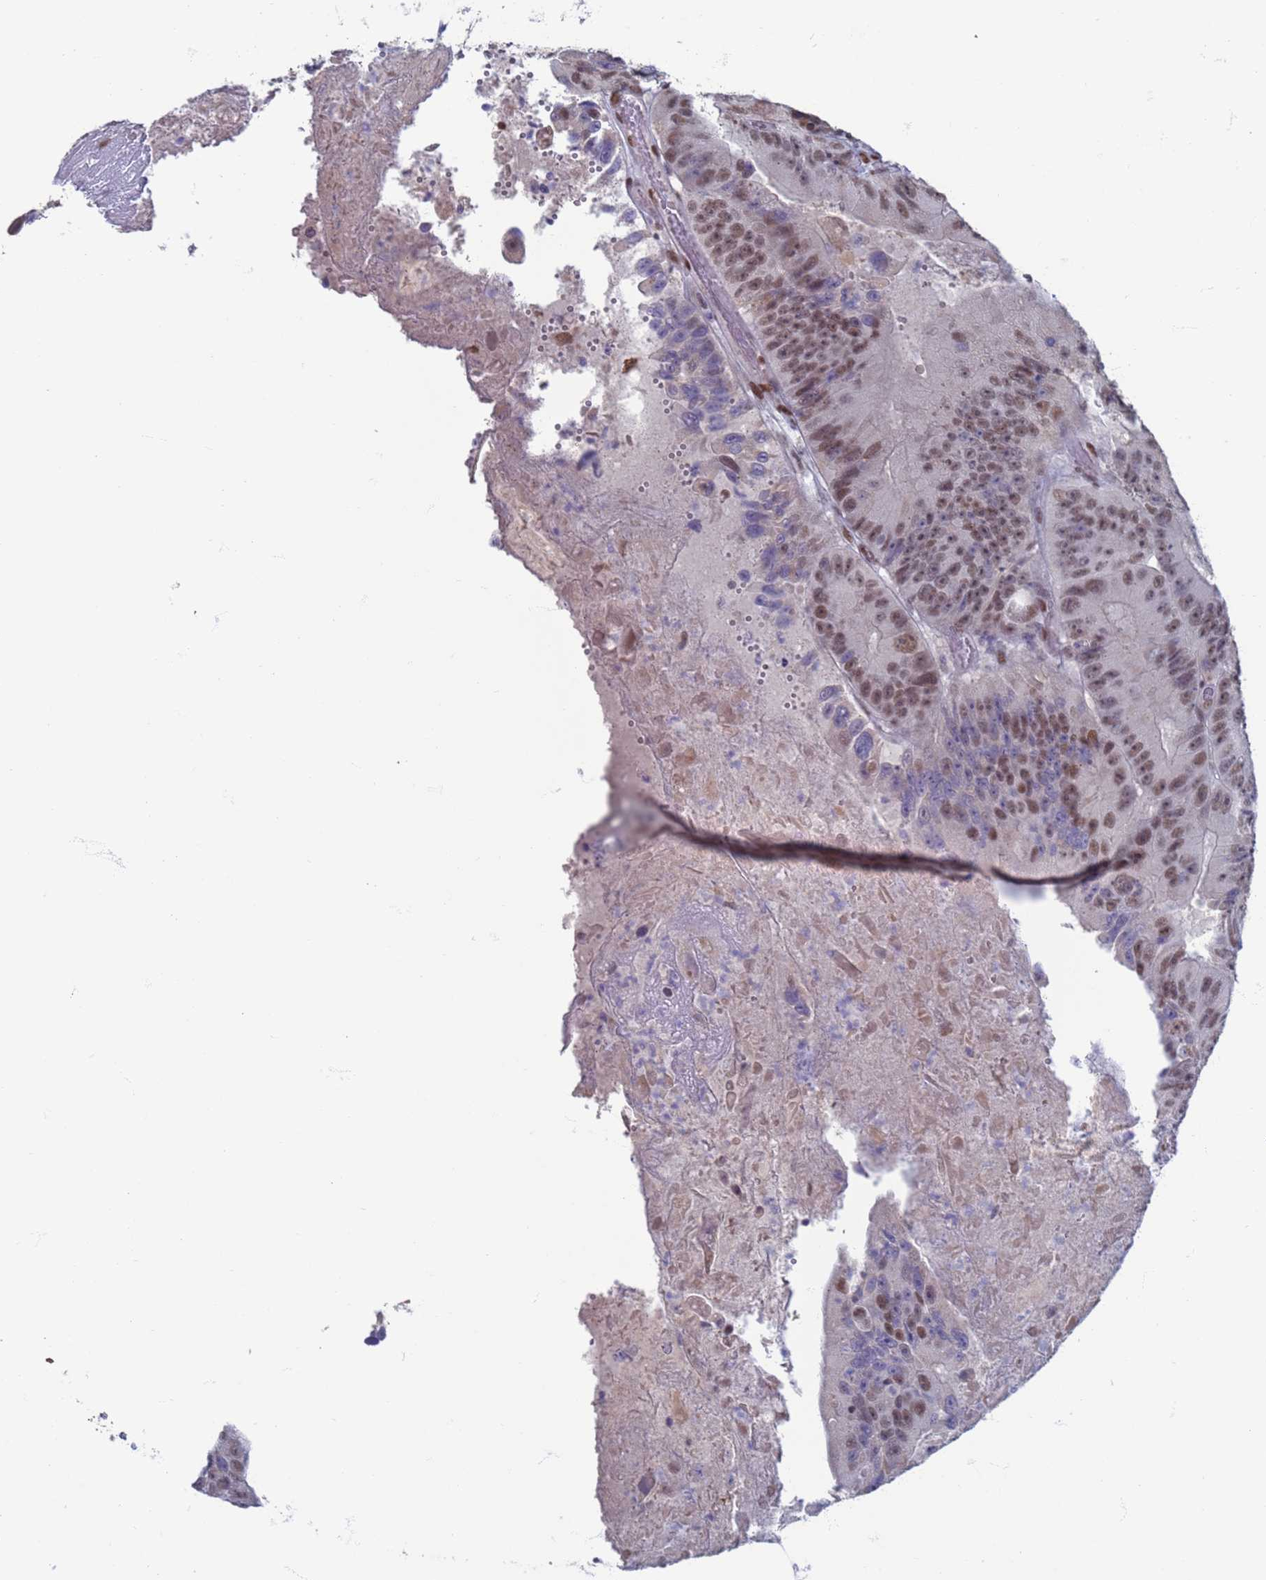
{"staining": {"intensity": "moderate", "quantity": ">75%", "location": "nuclear"}, "tissue": "colorectal cancer", "cell_type": "Tumor cells", "image_type": "cancer", "snomed": [{"axis": "morphology", "description": "Adenocarcinoma, NOS"}, {"axis": "topography", "description": "Colon"}], "caption": "Immunohistochemical staining of human adenocarcinoma (colorectal) exhibits medium levels of moderate nuclear protein expression in about >75% of tumor cells.", "gene": "SAE1", "patient": {"sex": "female", "age": 86}}